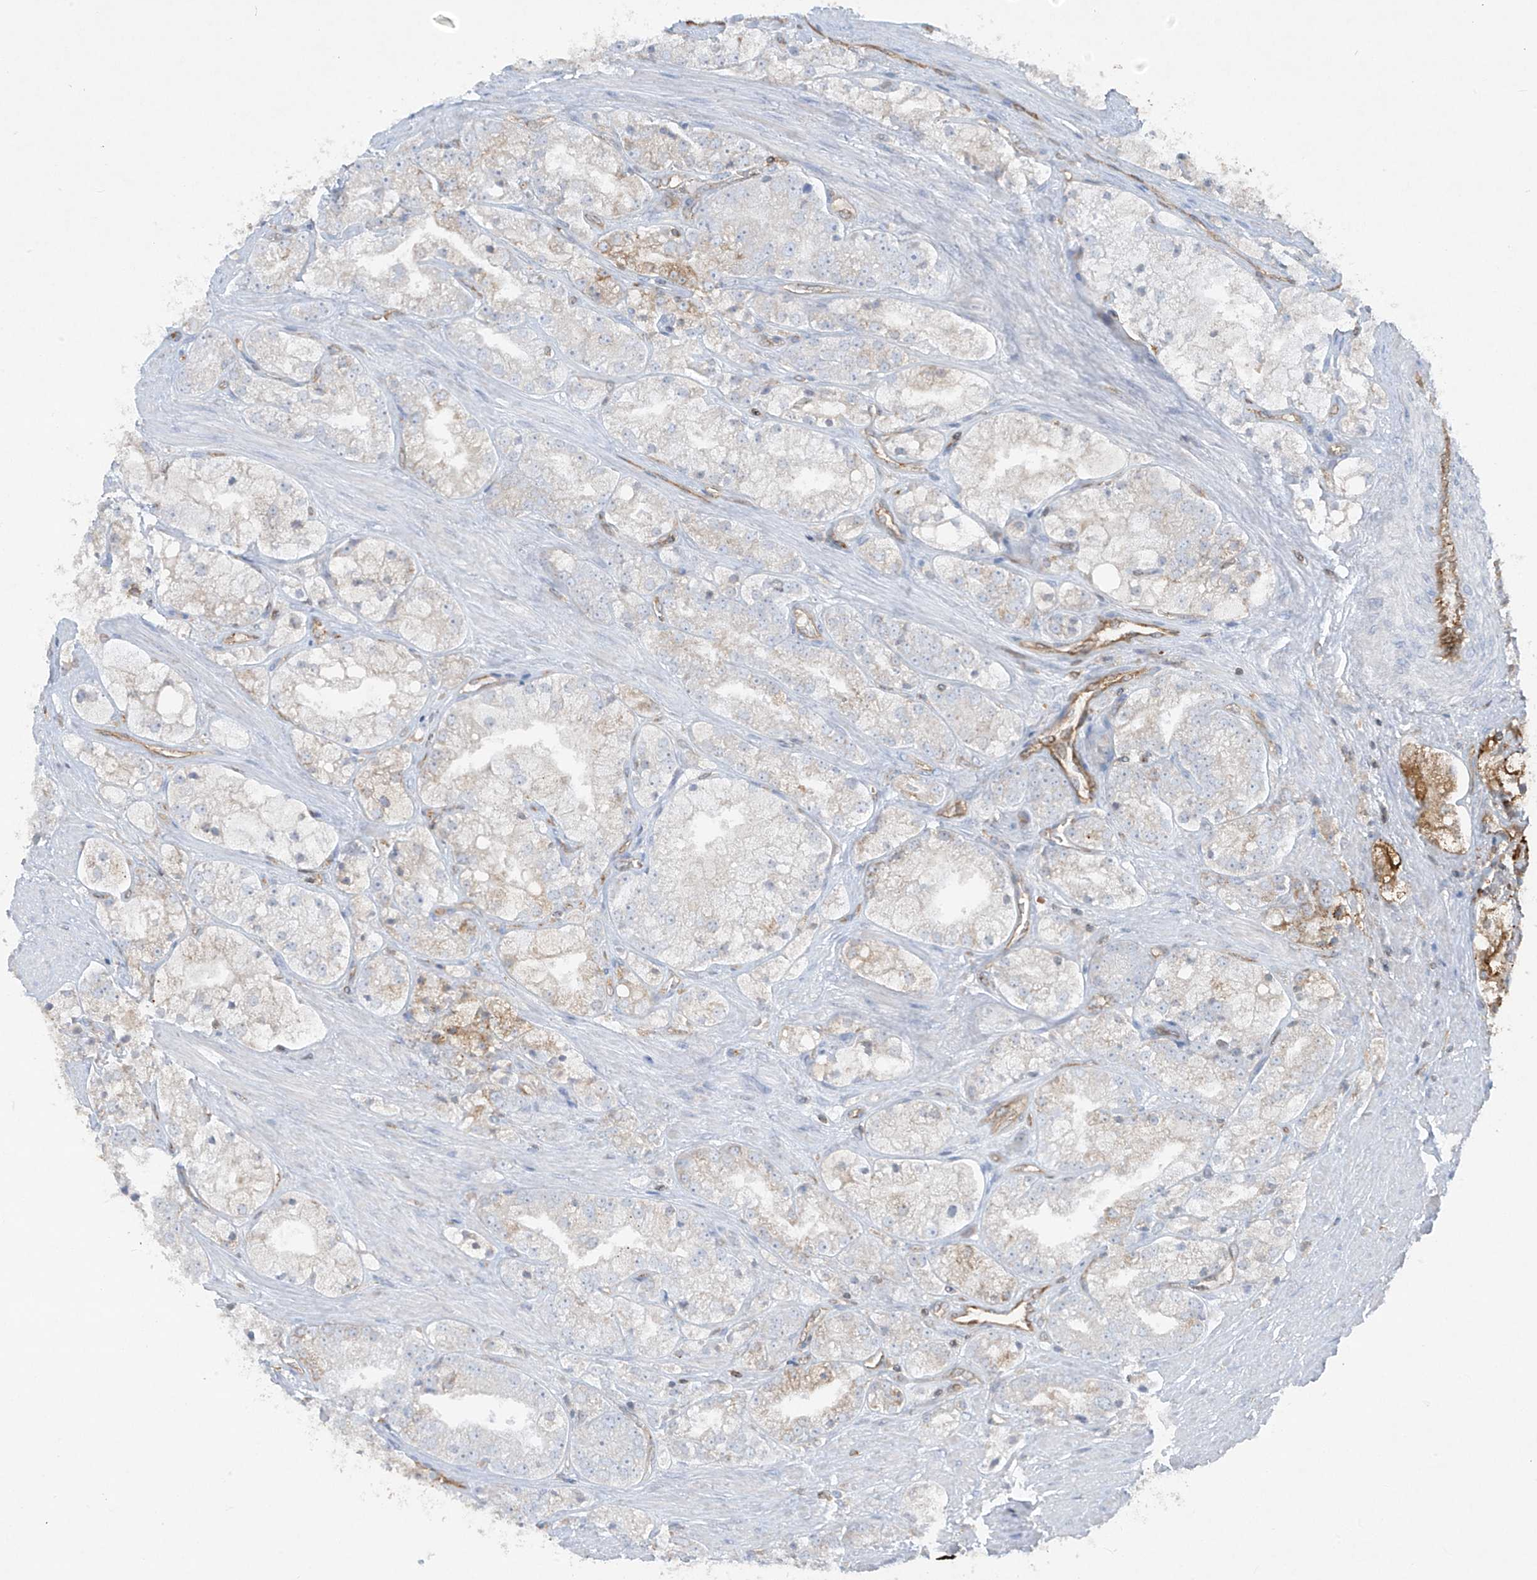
{"staining": {"intensity": "moderate", "quantity": "<25%", "location": "cytoplasmic/membranous"}, "tissue": "prostate cancer", "cell_type": "Tumor cells", "image_type": "cancer", "snomed": [{"axis": "morphology", "description": "Adenocarcinoma, High grade"}, {"axis": "topography", "description": "Prostate"}], "caption": "Prostate adenocarcinoma (high-grade) stained with a protein marker demonstrates moderate staining in tumor cells.", "gene": "HLA-E", "patient": {"sex": "male", "age": 50}}